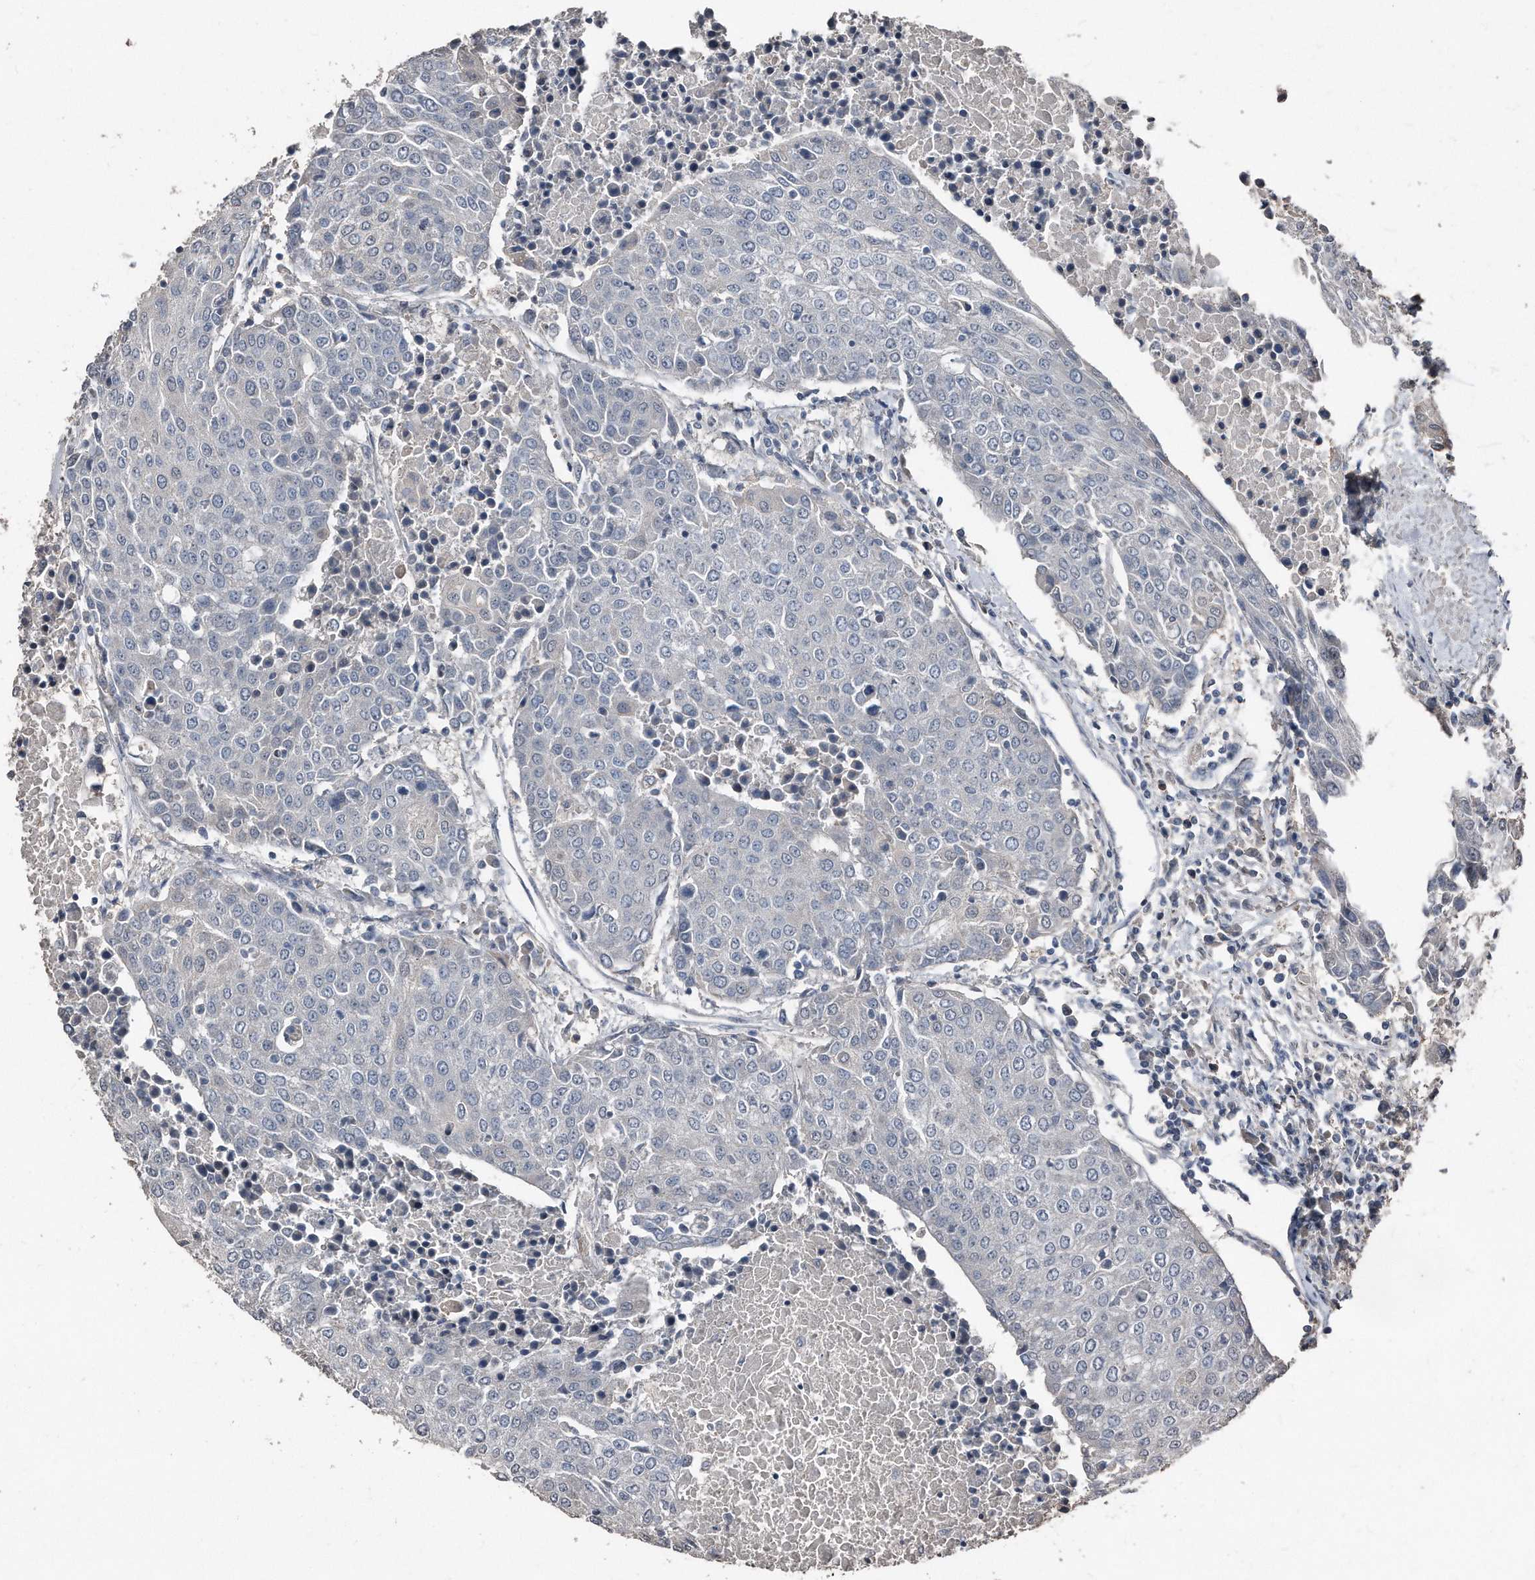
{"staining": {"intensity": "negative", "quantity": "none", "location": "none"}, "tissue": "urothelial cancer", "cell_type": "Tumor cells", "image_type": "cancer", "snomed": [{"axis": "morphology", "description": "Urothelial carcinoma, High grade"}, {"axis": "topography", "description": "Urinary bladder"}], "caption": "High power microscopy photomicrograph of an IHC image of urothelial cancer, revealing no significant positivity in tumor cells. The staining was performed using DAB to visualize the protein expression in brown, while the nuclei were stained in blue with hematoxylin (Magnification: 20x).", "gene": "ANKRD10", "patient": {"sex": "female", "age": 85}}